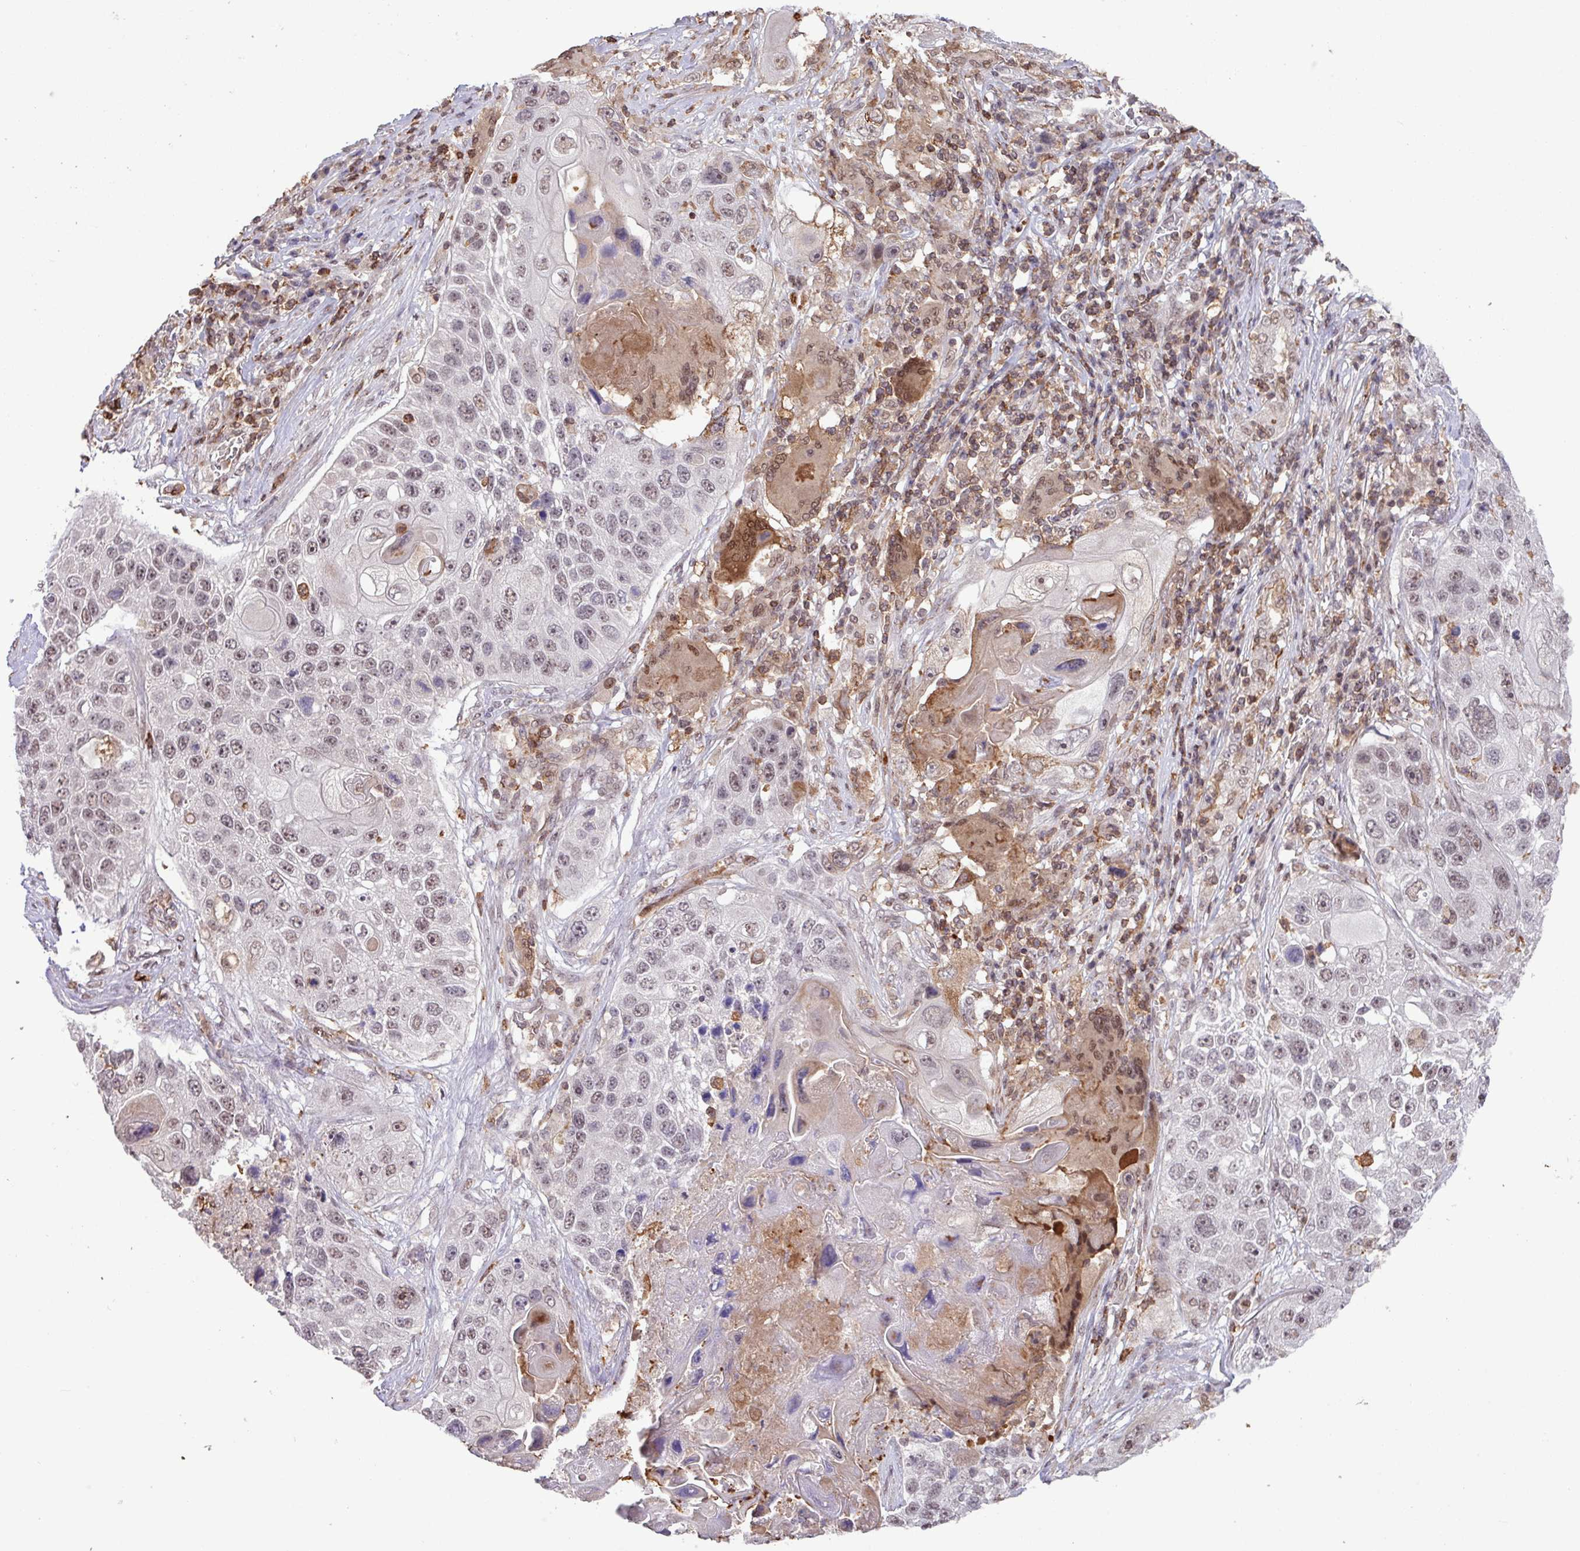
{"staining": {"intensity": "weak", "quantity": "25%-75%", "location": "nuclear"}, "tissue": "lung cancer", "cell_type": "Tumor cells", "image_type": "cancer", "snomed": [{"axis": "morphology", "description": "Squamous cell carcinoma, NOS"}, {"axis": "topography", "description": "Lung"}], "caption": "An IHC micrograph of neoplastic tissue is shown. Protein staining in brown shows weak nuclear positivity in lung squamous cell carcinoma within tumor cells. (DAB (3,3'-diaminobenzidine) IHC with brightfield microscopy, high magnification).", "gene": "GON7", "patient": {"sex": "male", "age": 61}}